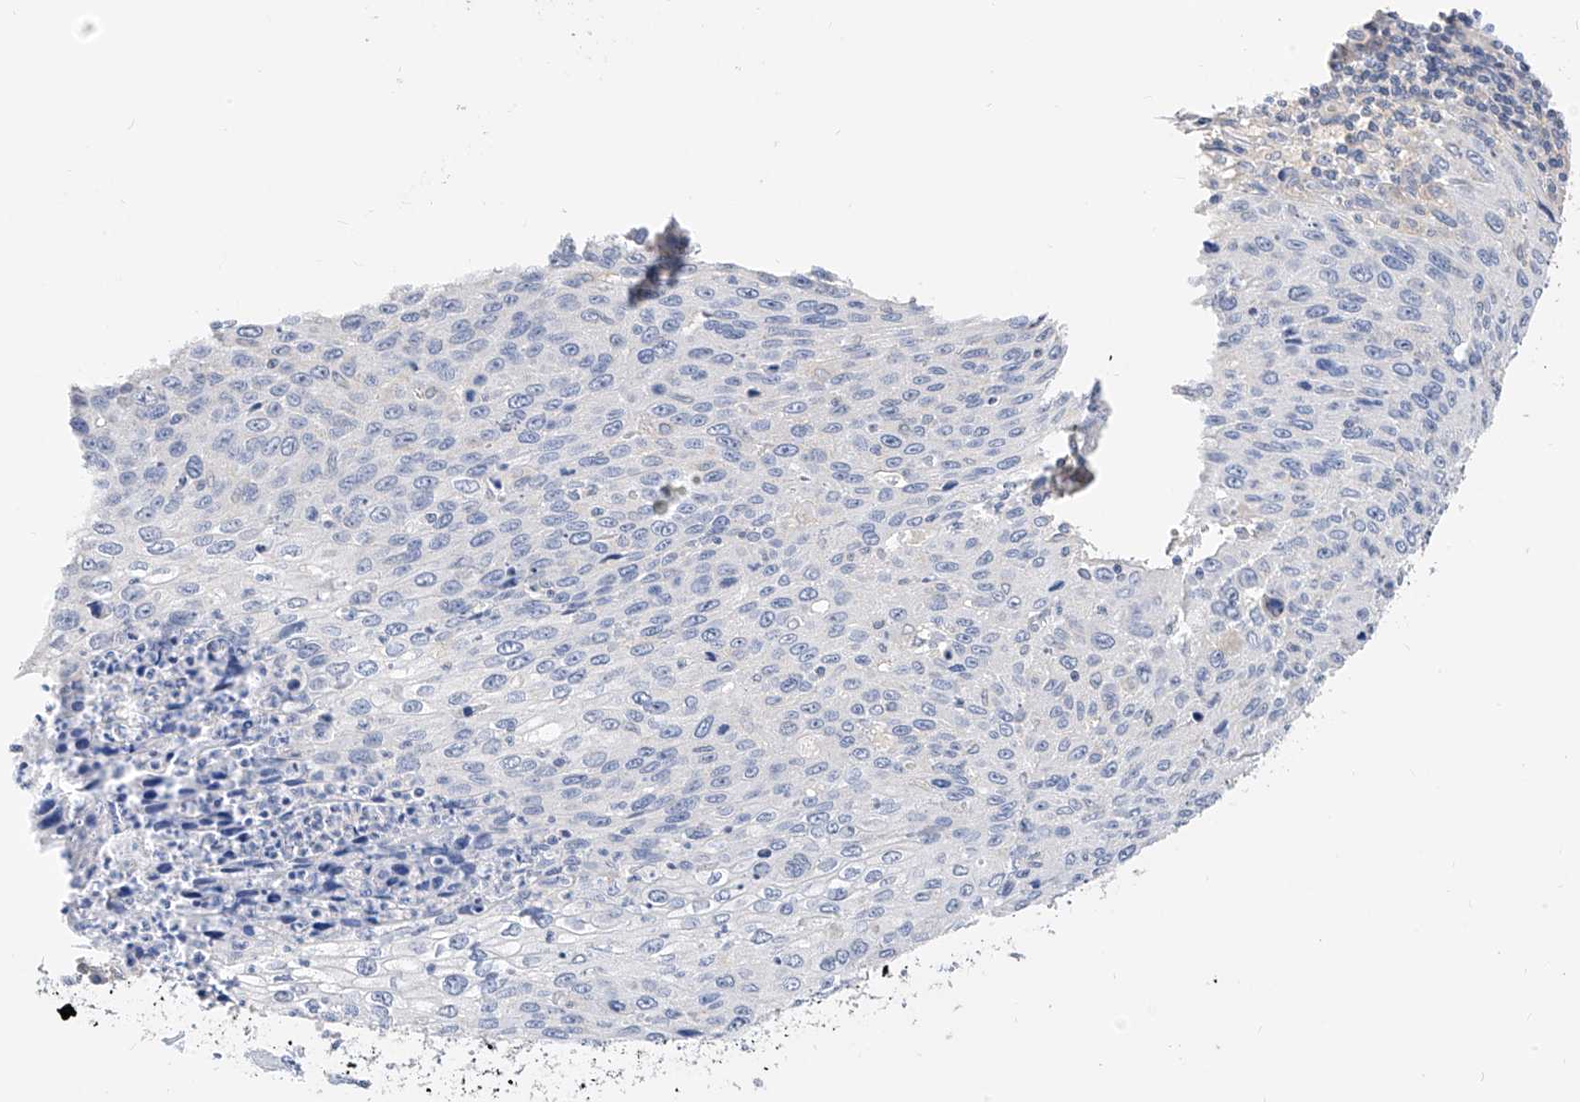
{"staining": {"intensity": "negative", "quantity": "none", "location": "none"}, "tissue": "cervical cancer", "cell_type": "Tumor cells", "image_type": "cancer", "snomed": [{"axis": "morphology", "description": "Squamous cell carcinoma, NOS"}, {"axis": "topography", "description": "Cervix"}], "caption": "This is an IHC micrograph of human cervical squamous cell carcinoma. There is no expression in tumor cells.", "gene": "ZZEF1", "patient": {"sex": "female", "age": 32}}